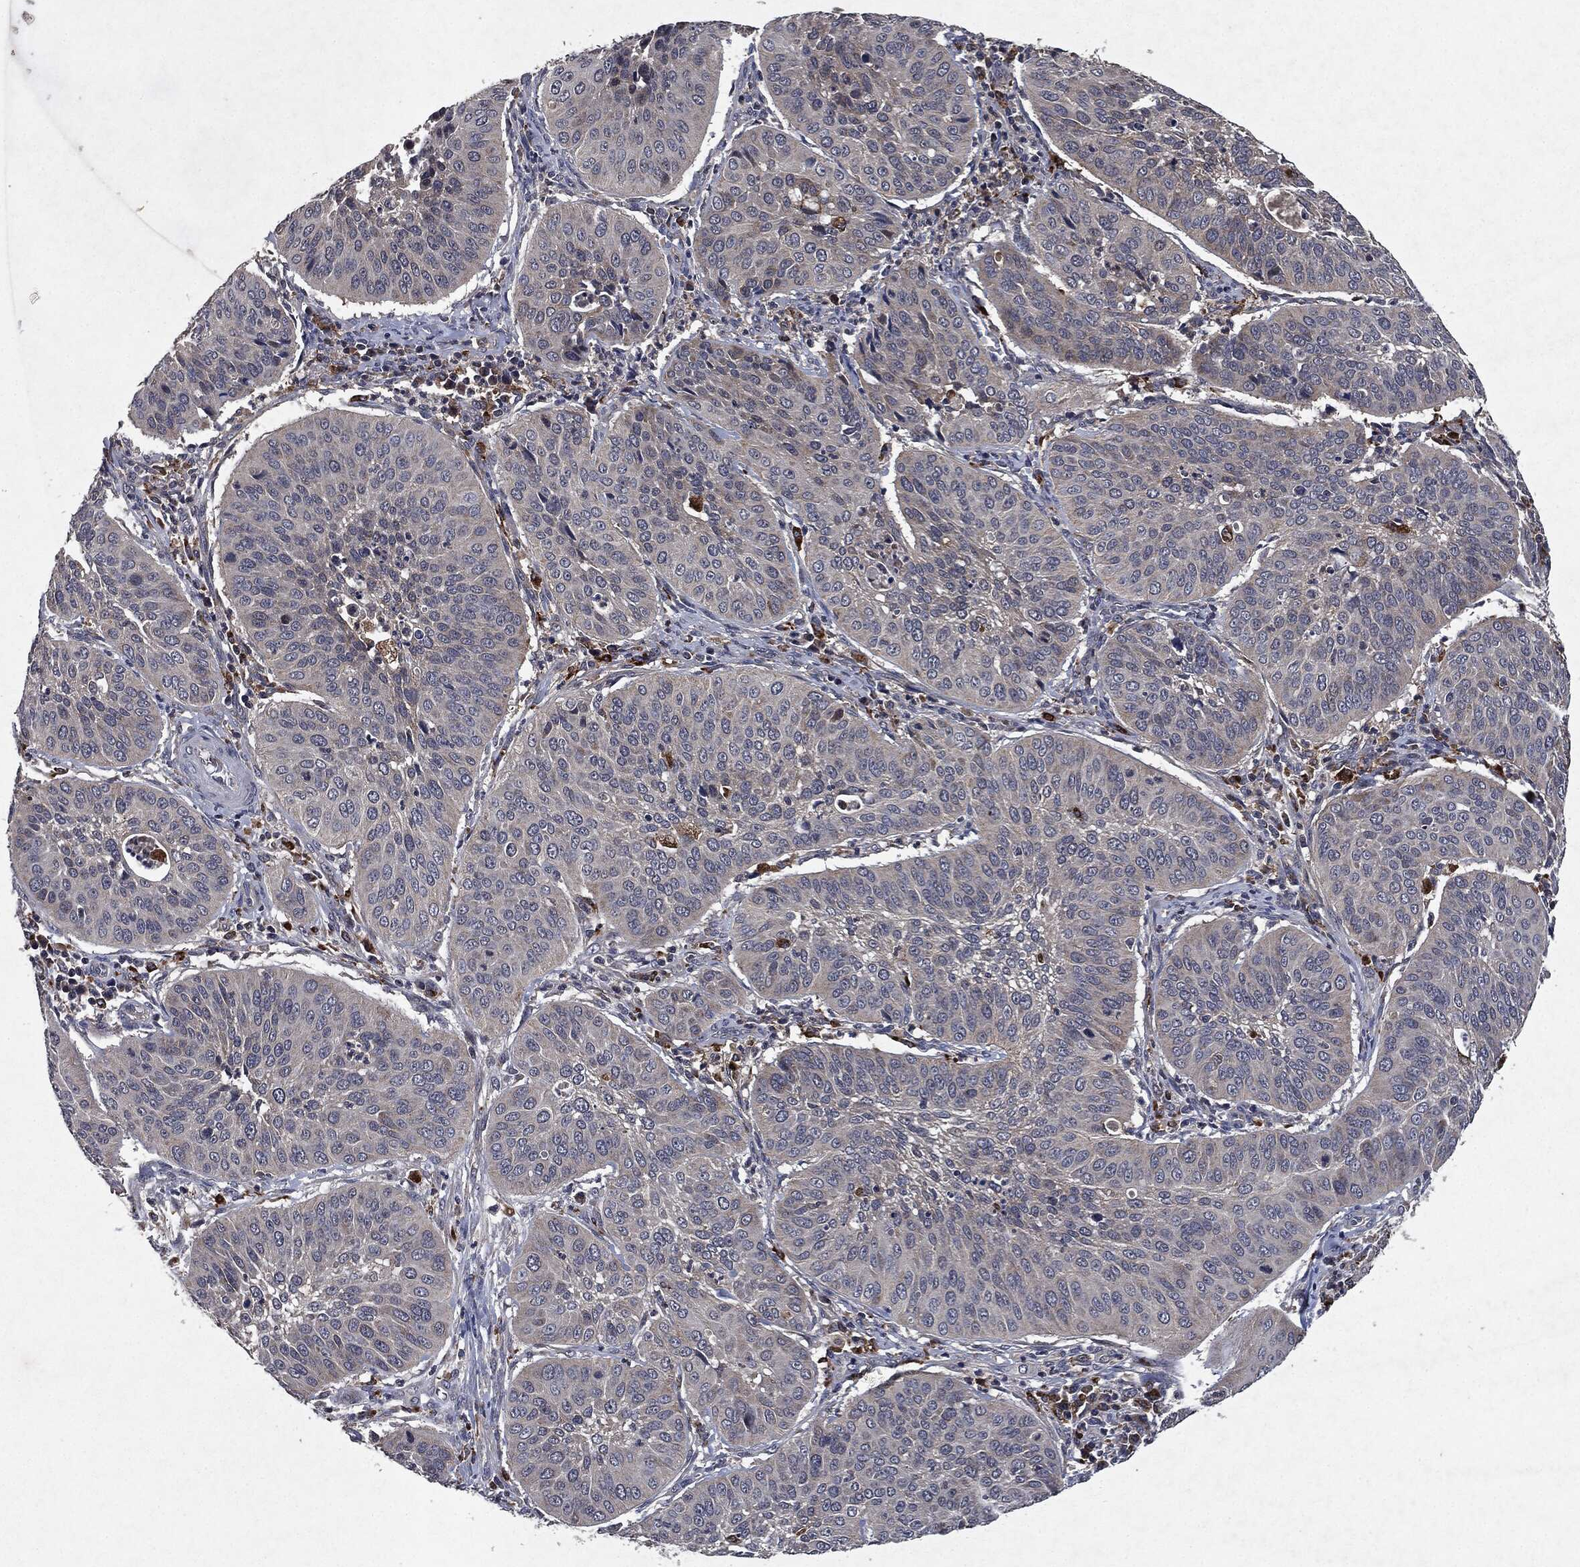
{"staining": {"intensity": "negative", "quantity": "none", "location": "none"}, "tissue": "cervical cancer", "cell_type": "Tumor cells", "image_type": "cancer", "snomed": [{"axis": "morphology", "description": "Normal tissue, NOS"}, {"axis": "morphology", "description": "Squamous cell carcinoma, NOS"}, {"axis": "topography", "description": "Cervix"}], "caption": "There is no significant expression in tumor cells of cervical cancer.", "gene": "SLC31A2", "patient": {"sex": "female", "age": 39}}